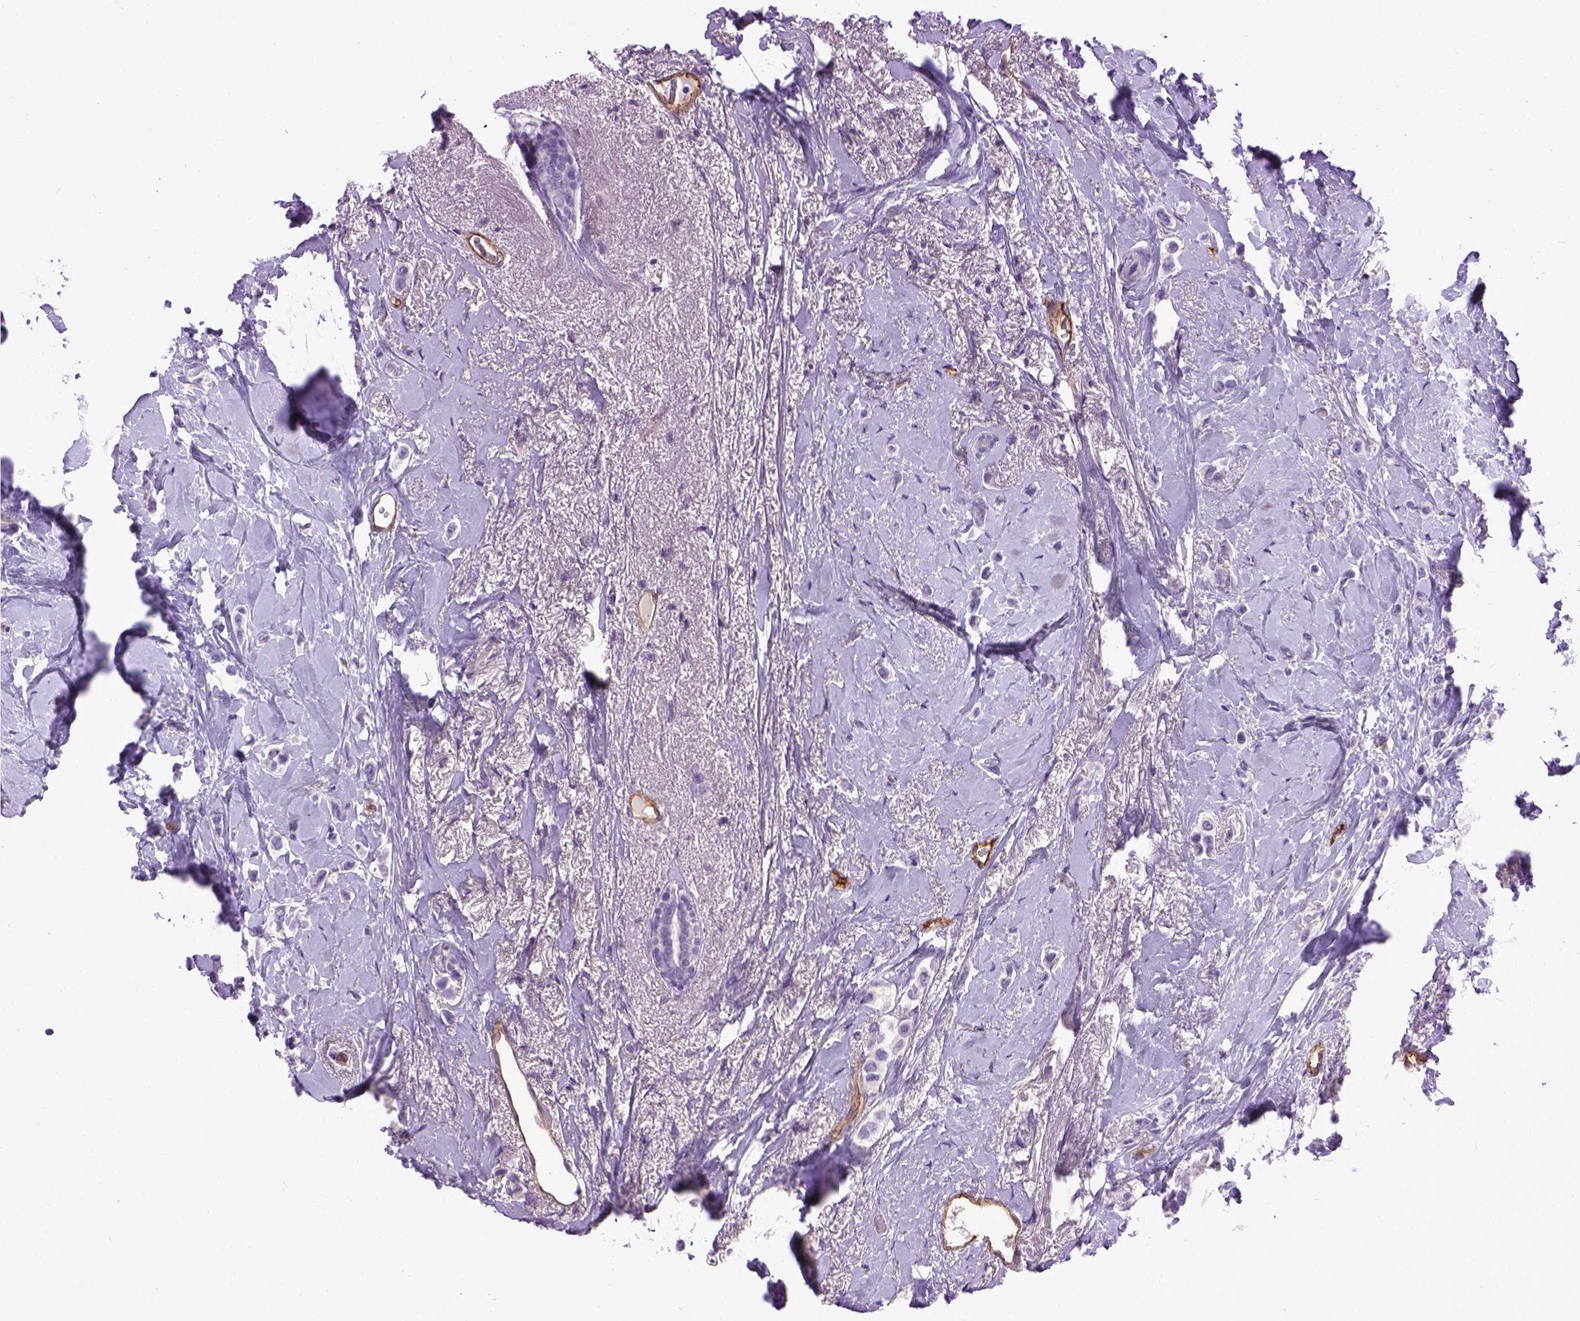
{"staining": {"intensity": "negative", "quantity": "none", "location": "none"}, "tissue": "breast cancer", "cell_type": "Tumor cells", "image_type": "cancer", "snomed": [{"axis": "morphology", "description": "Lobular carcinoma"}, {"axis": "topography", "description": "Breast"}], "caption": "This photomicrograph is of breast lobular carcinoma stained with IHC to label a protein in brown with the nuclei are counter-stained blue. There is no staining in tumor cells.", "gene": "ENG", "patient": {"sex": "female", "age": 66}}